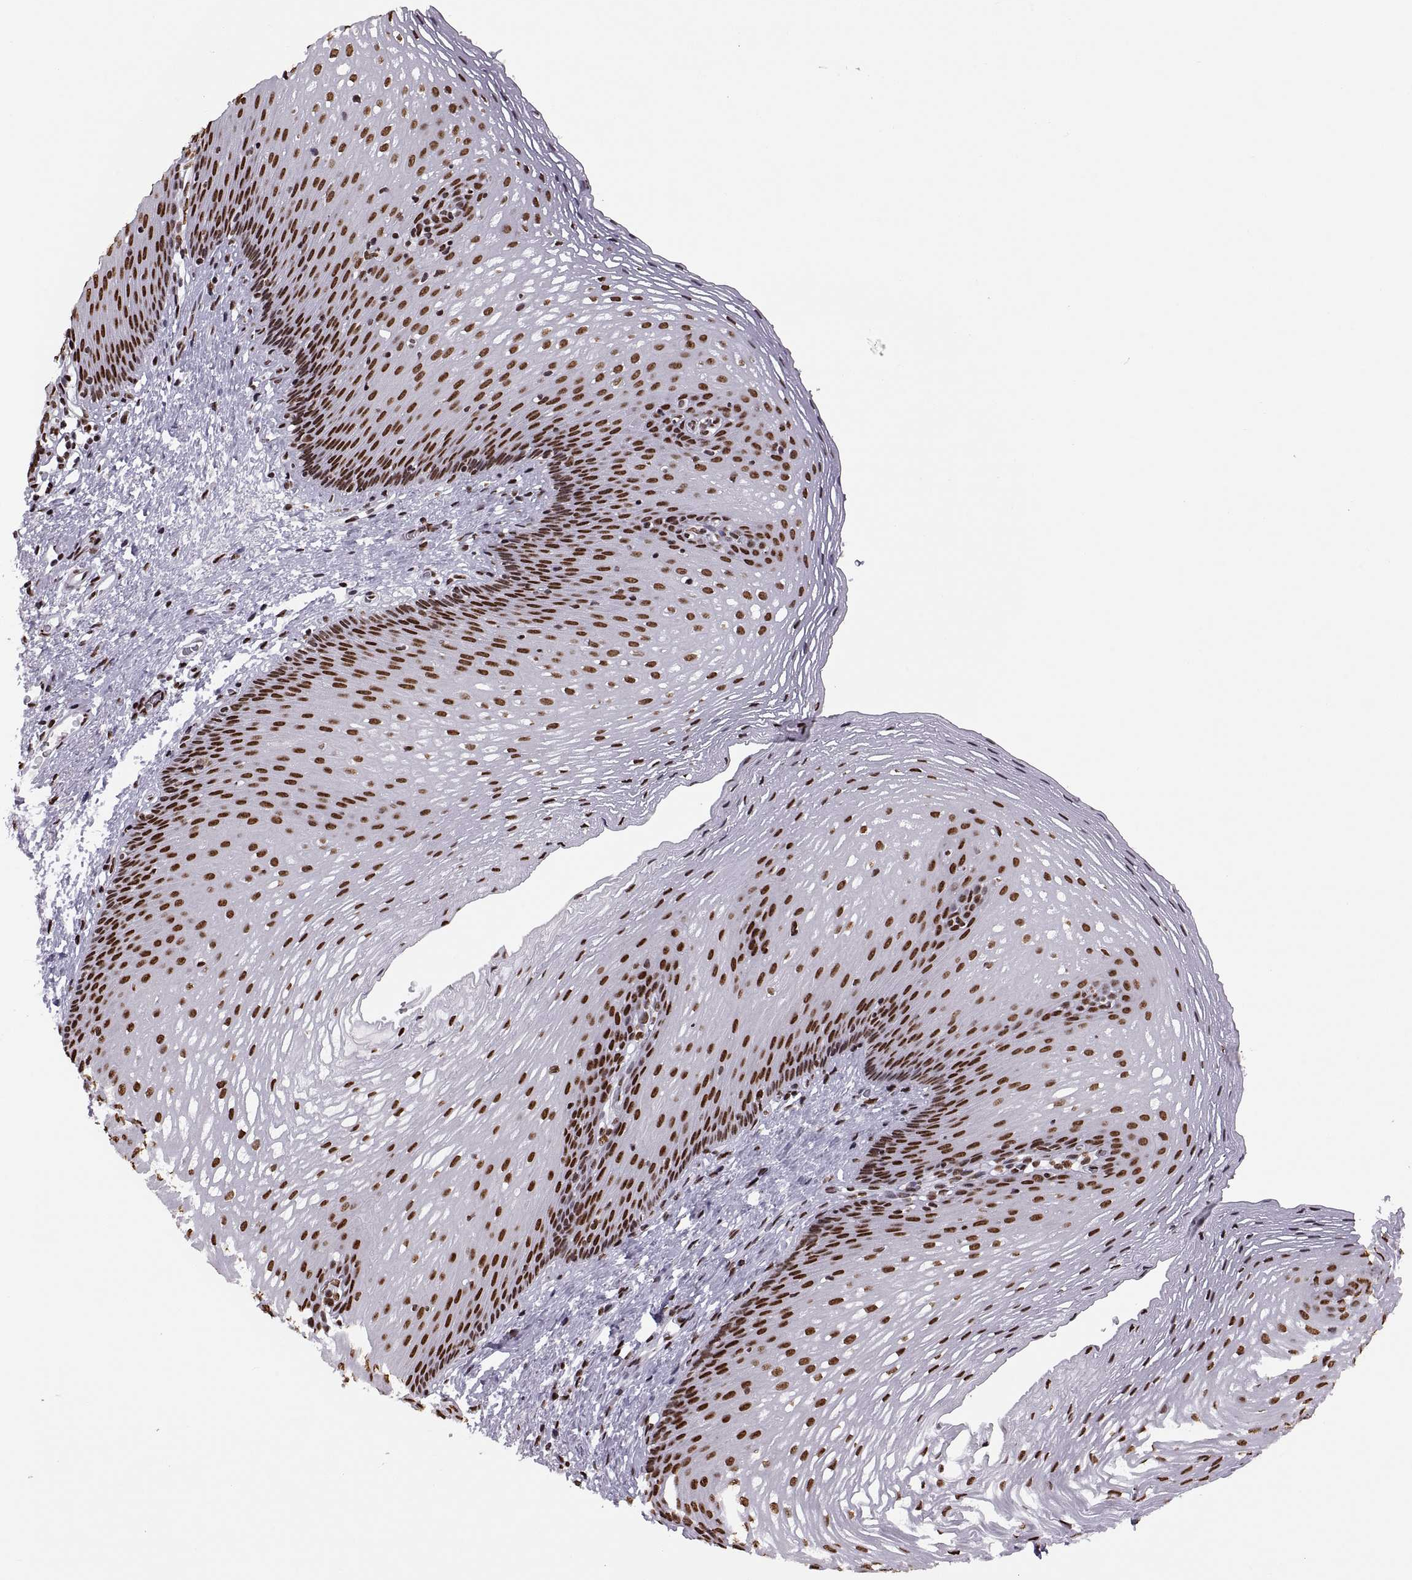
{"staining": {"intensity": "strong", "quantity": ">75%", "location": "nuclear"}, "tissue": "esophagus", "cell_type": "Squamous epithelial cells", "image_type": "normal", "snomed": [{"axis": "morphology", "description": "Normal tissue, NOS"}, {"axis": "topography", "description": "Esophagus"}], "caption": "Protein staining shows strong nuclear expression in about >75% of squamous epithelial cells in benign esophagus.", "gene": "SNAI1", "patient": {"sex": "male", "age": 76}}